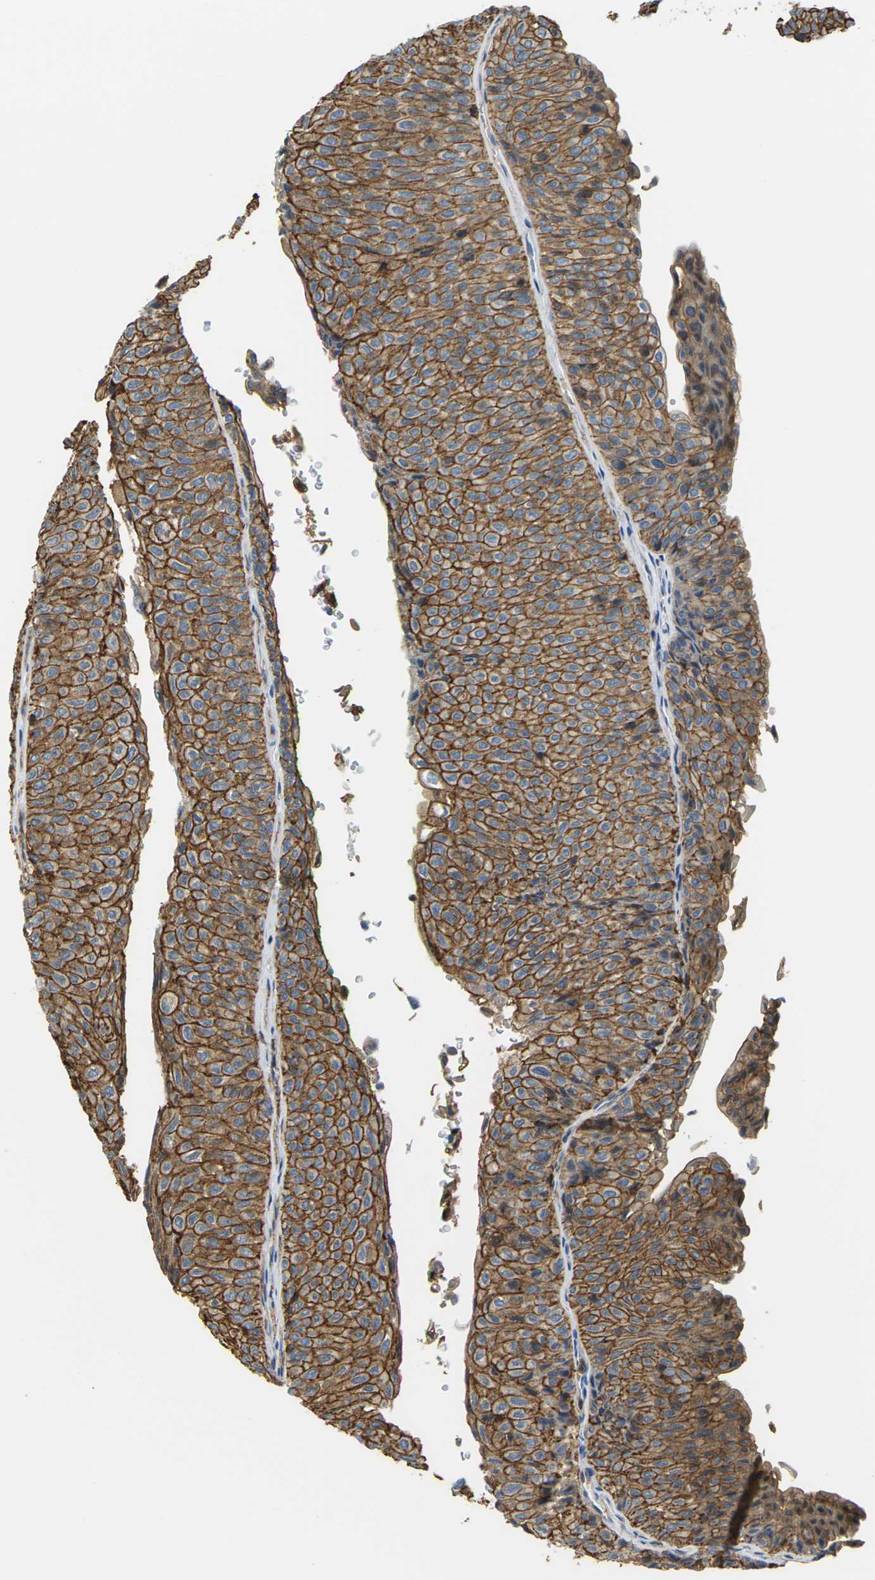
{"staining": {"intensity": "strong", "quantity": ">75%", "location": "cytoplasmic/membranous"}, "tissue": "urothelial cancer", "cell_type": "Tumor cells", "image_type": "cancer", "snomed": [{"axis": "morphology", "description": "Urothelial carcinoma, Low grade"}, {"axis": "topography", "description": "Urinary bladder"}], "caption": "Protein expression analysis of human urothelial cancer reveals strong cytoplasmic/membranous staining in about >75% of tumor cells. (brown staining indicates protein expression, while blue staining denotes nuclei).", "gene": "IQGAP1", "patient": {"sex": "male", "age": 78}}